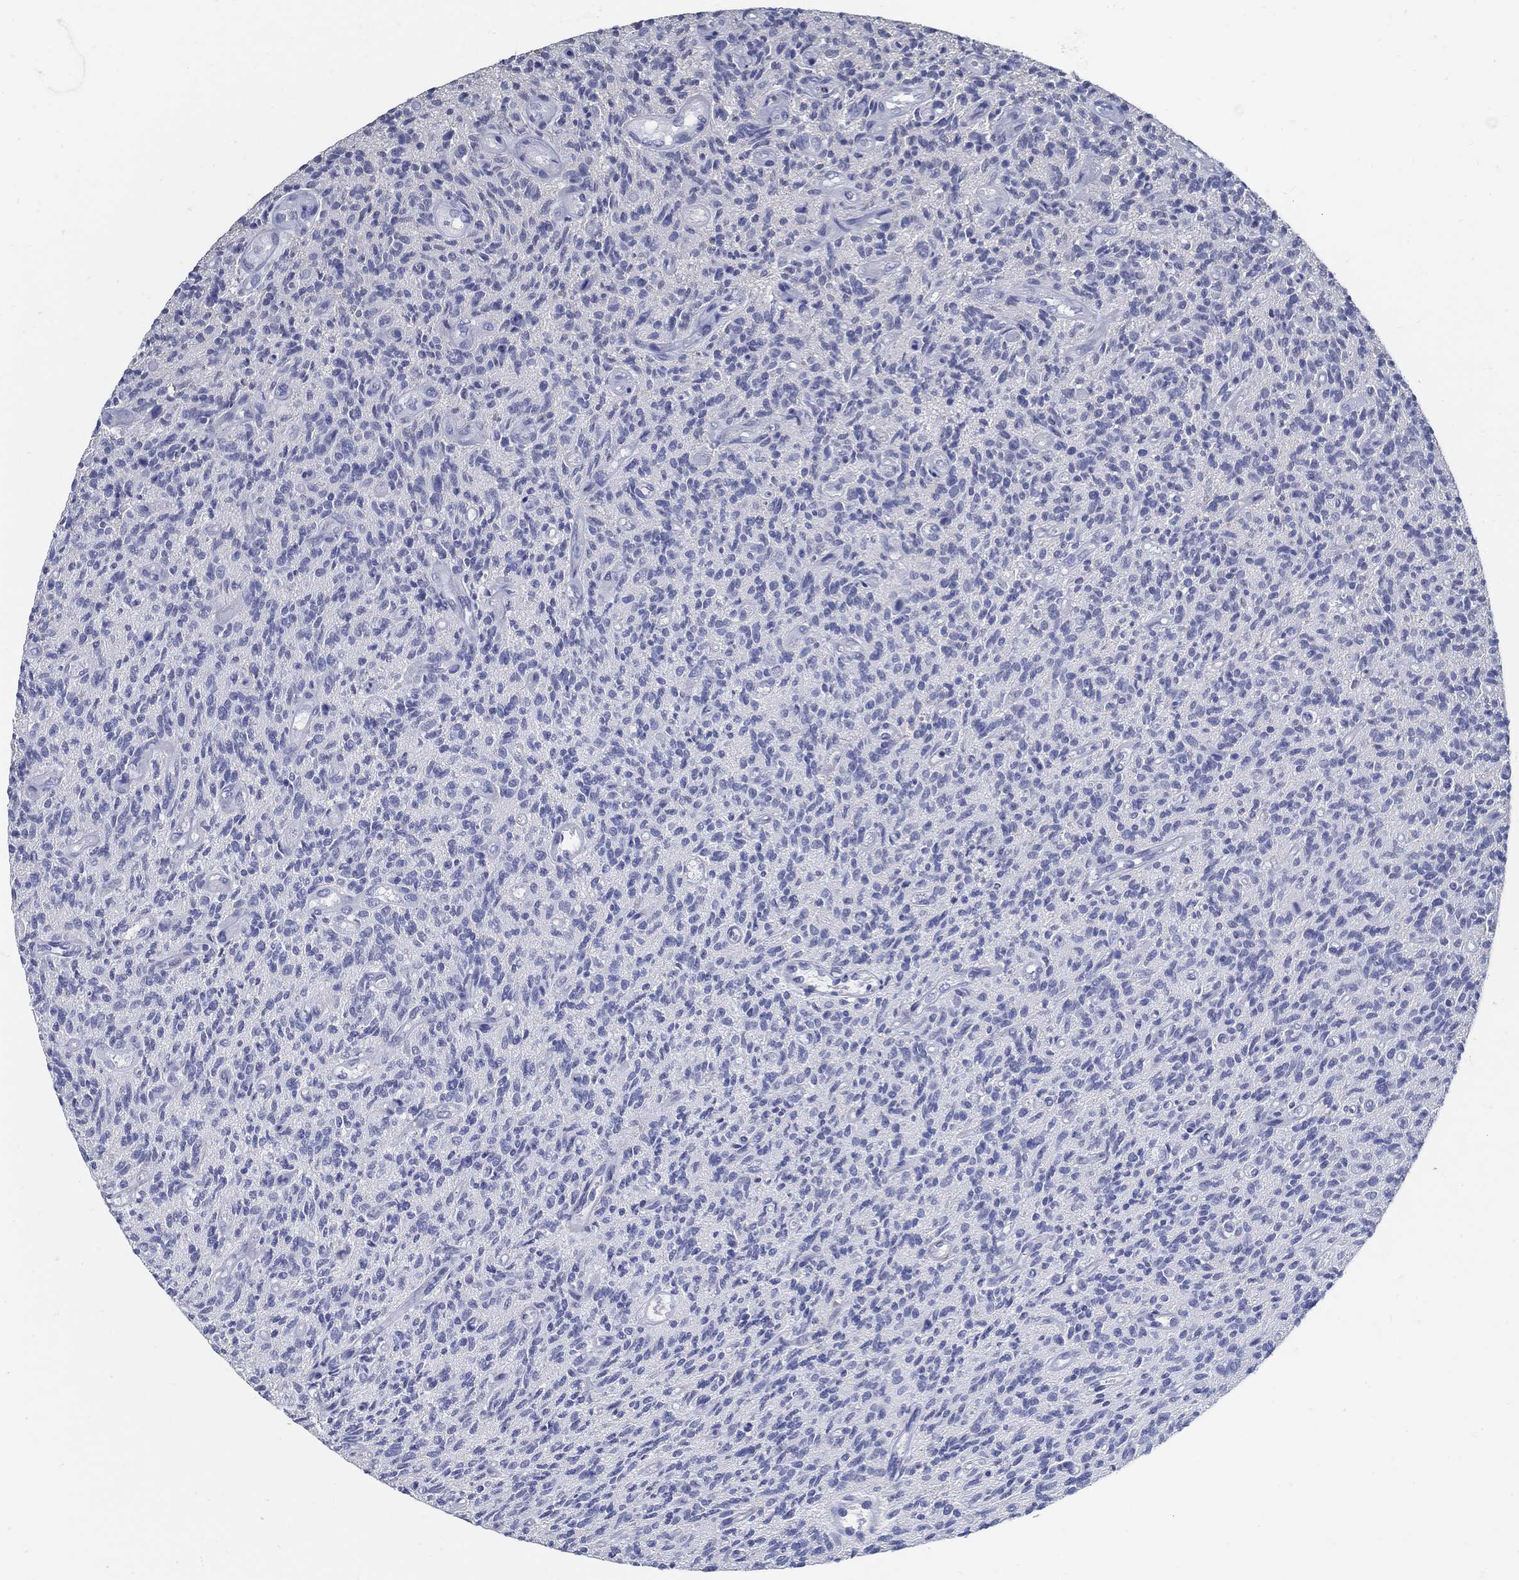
{"staining": {"intensity": "negative", "quantity": "none", "location": "none"}, "tissue": "glioma", "cell_type": "Tumor cells", "image_type": "cancer", "snomed": [{"axis": "morphology", "description": "Glioma, malignant, High grade"}, {"axis": "topography", "description": "Brain"}], "caption": "Protein analysis of glioma shows no significant positivity in tumor cells. Nuclei are stained in blue.", "gene": "USP29", "patient": {"sex": "male", "age": 64}}